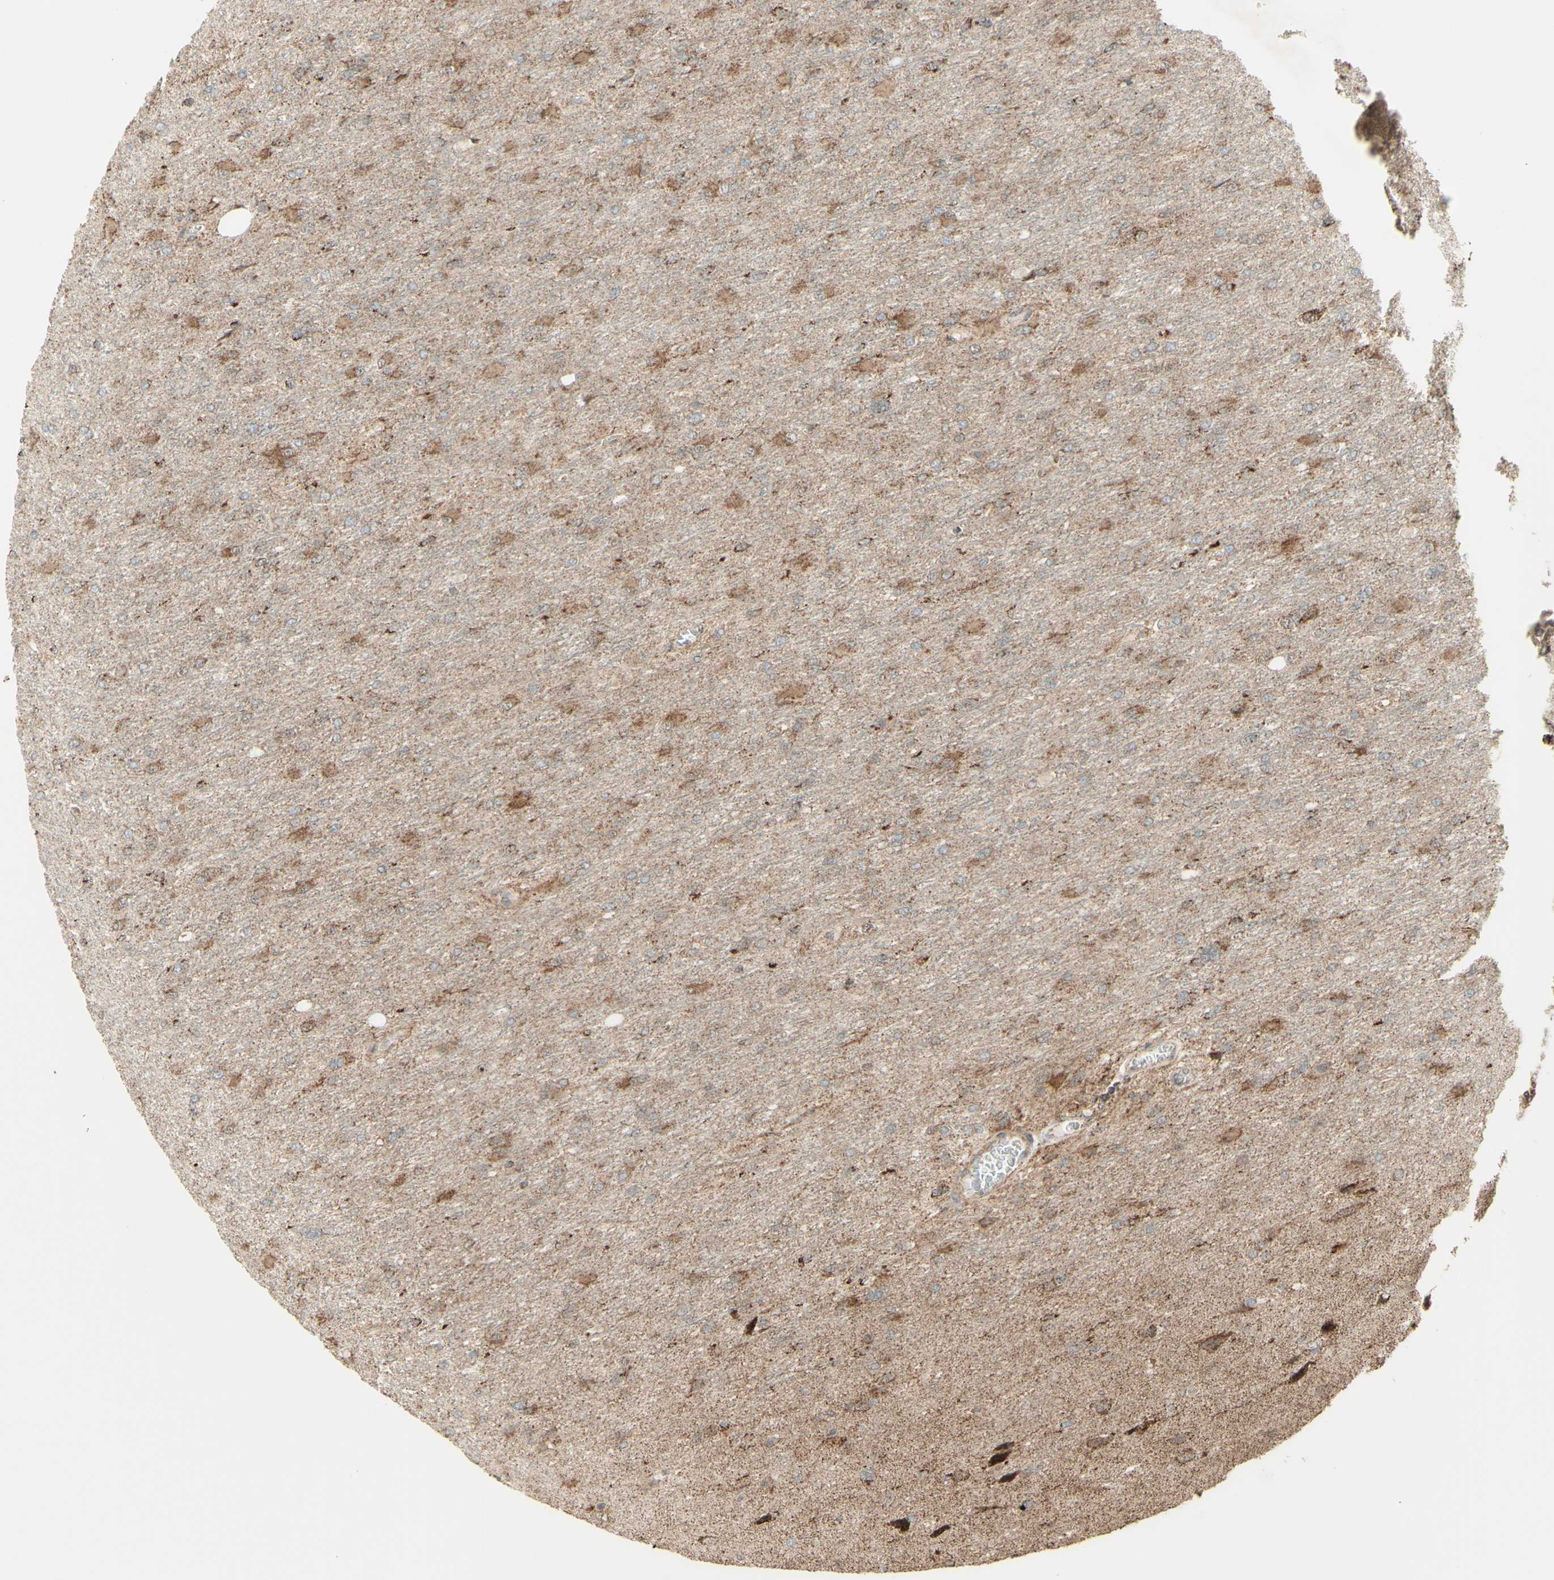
{"staining": {"intensity": "moderate", "quantity": "25%-75%", "location": "cytoplasmic/membranous"}, "tissue": "glioma", "cell_type": "Tumor cells", "image_type": "cancer", "snomed": [{"axis": "morphology", "description": "Glioma, malignant, High grade"}, {"axis": "topography", "description": "Cerebral cortex"}], "caption": "Glioma was stained to show a protein in brown. There is medium levels of moderate cytoplasmic/membranous staining in about 25%-75% of tumor cells.", "gene": "DHRS3", "patient": {"sex": "female", "age": 36}}